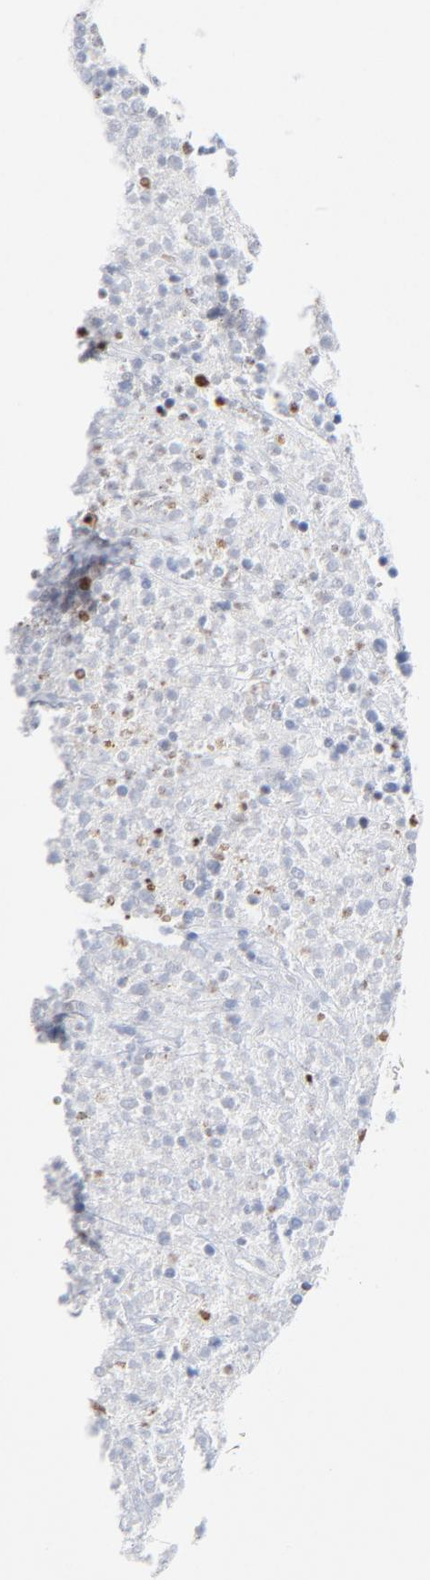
{"staining": {"intensity": "strong", "quantity": ">75%", "location": "nuclear"}, "tissue": "lymphoma", "cell_type": "Tumor cells", "image_type": "cancer", "snomed": [{"axis": "morphology", "description": "Malignant lymphoma, non-Hodgkin's type, High grade"}, {"axis": "topography", "description": "Lymph node"}], "caption": "This is an image of IHC staining of lymphoma, which shows strong expression in the nuclear of tumor cells.", "gene": "XRCC5", "patient": {"sex": "female", "age": 73}}